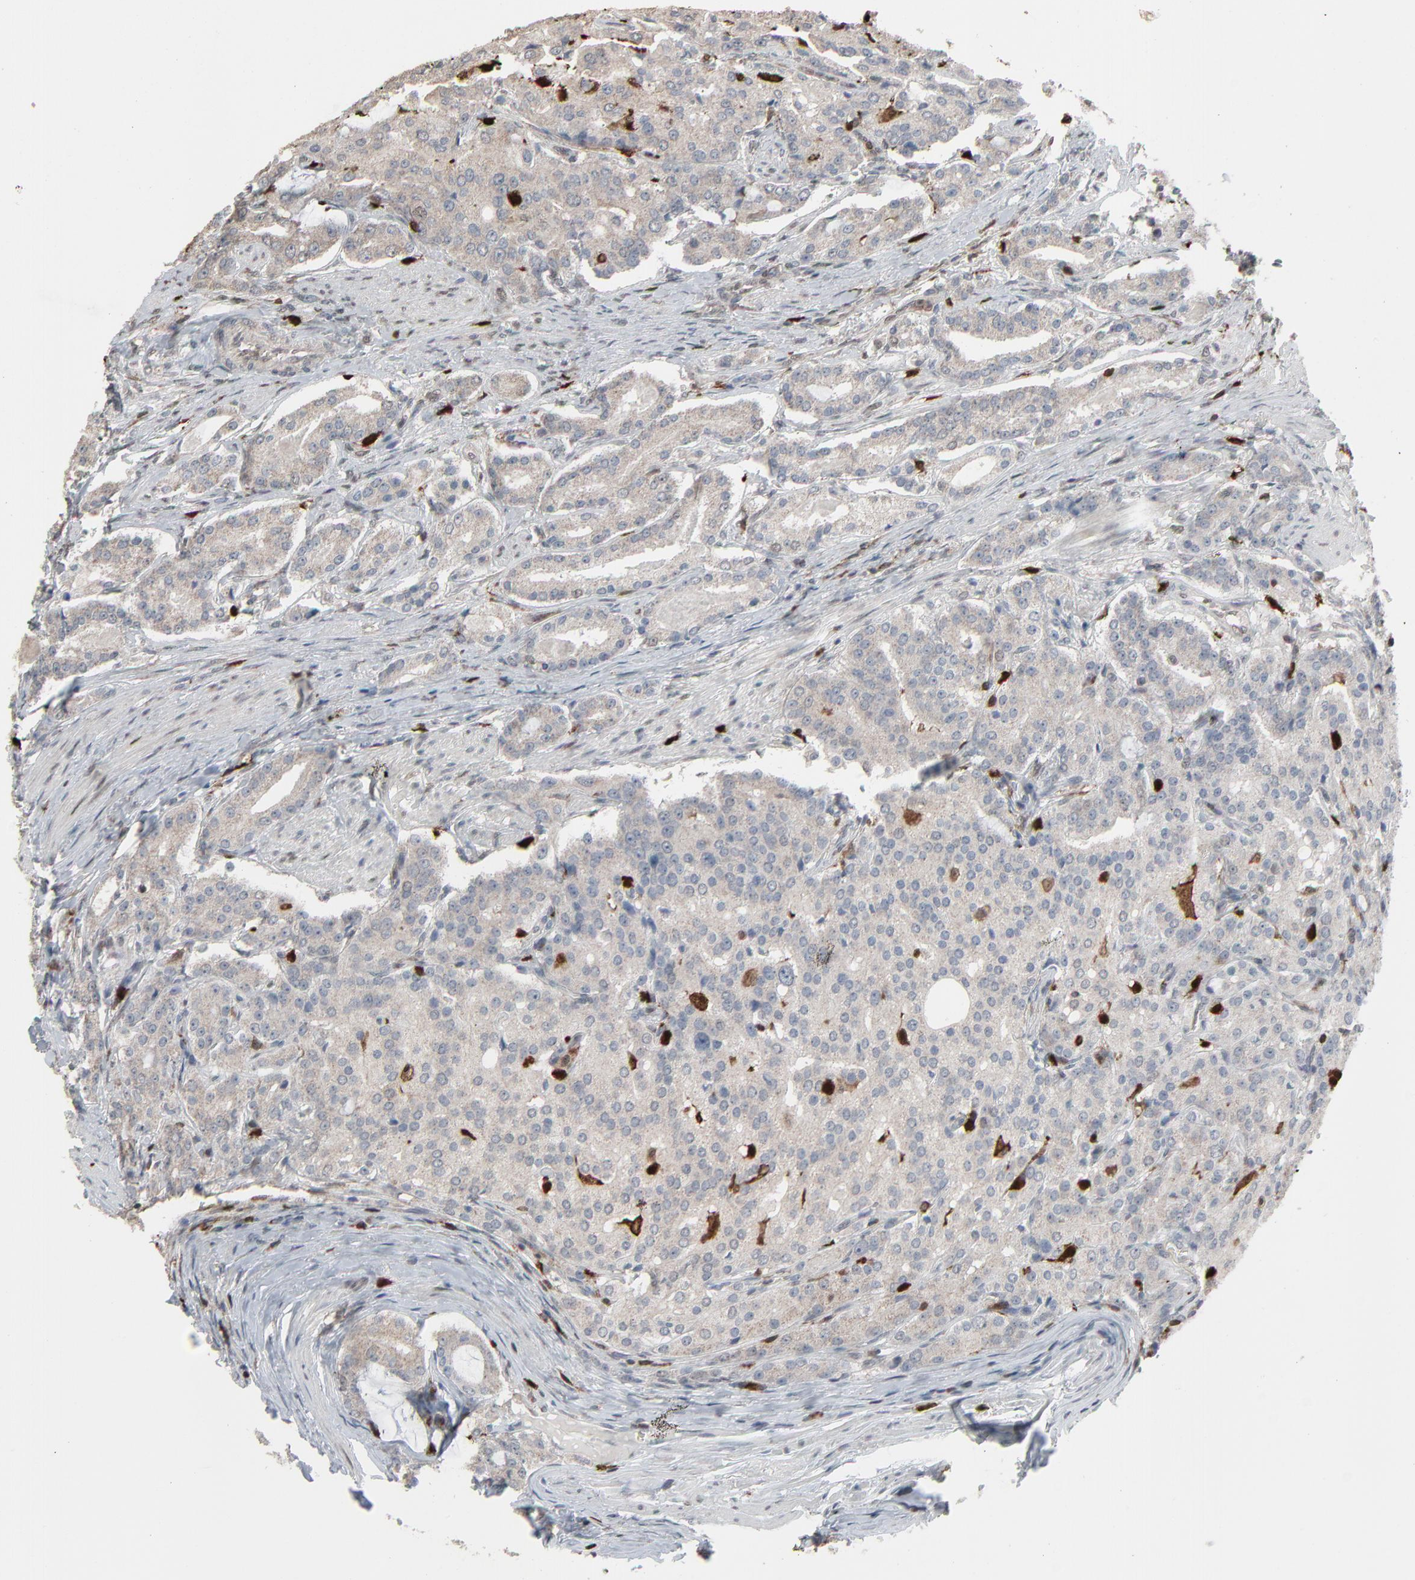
{"staining": {"intensity": "weak", "quantity": ">75%", "location": "cytoplasmic/membranous"}, "tissue": "prostate cancer", "cell_type": "Tumor cells", "image_type": "cancer", "snomed": [{"axis": "morphology", "description": "Adenocarcinoma, Medium grade"}, {"axis": "topography", "description": "Prostate"}], "caption": "This micrograph reveals prostate adenocarcinoma (medium-grade) stained with IHC to label a protein in brown. The cytoplasmic/membranous of tumor cells show weak positivity for the protein. Nuclei are counter-stained blue.", "gene": "DOCK8", "patient": {"sex": "male", "age": 72}}